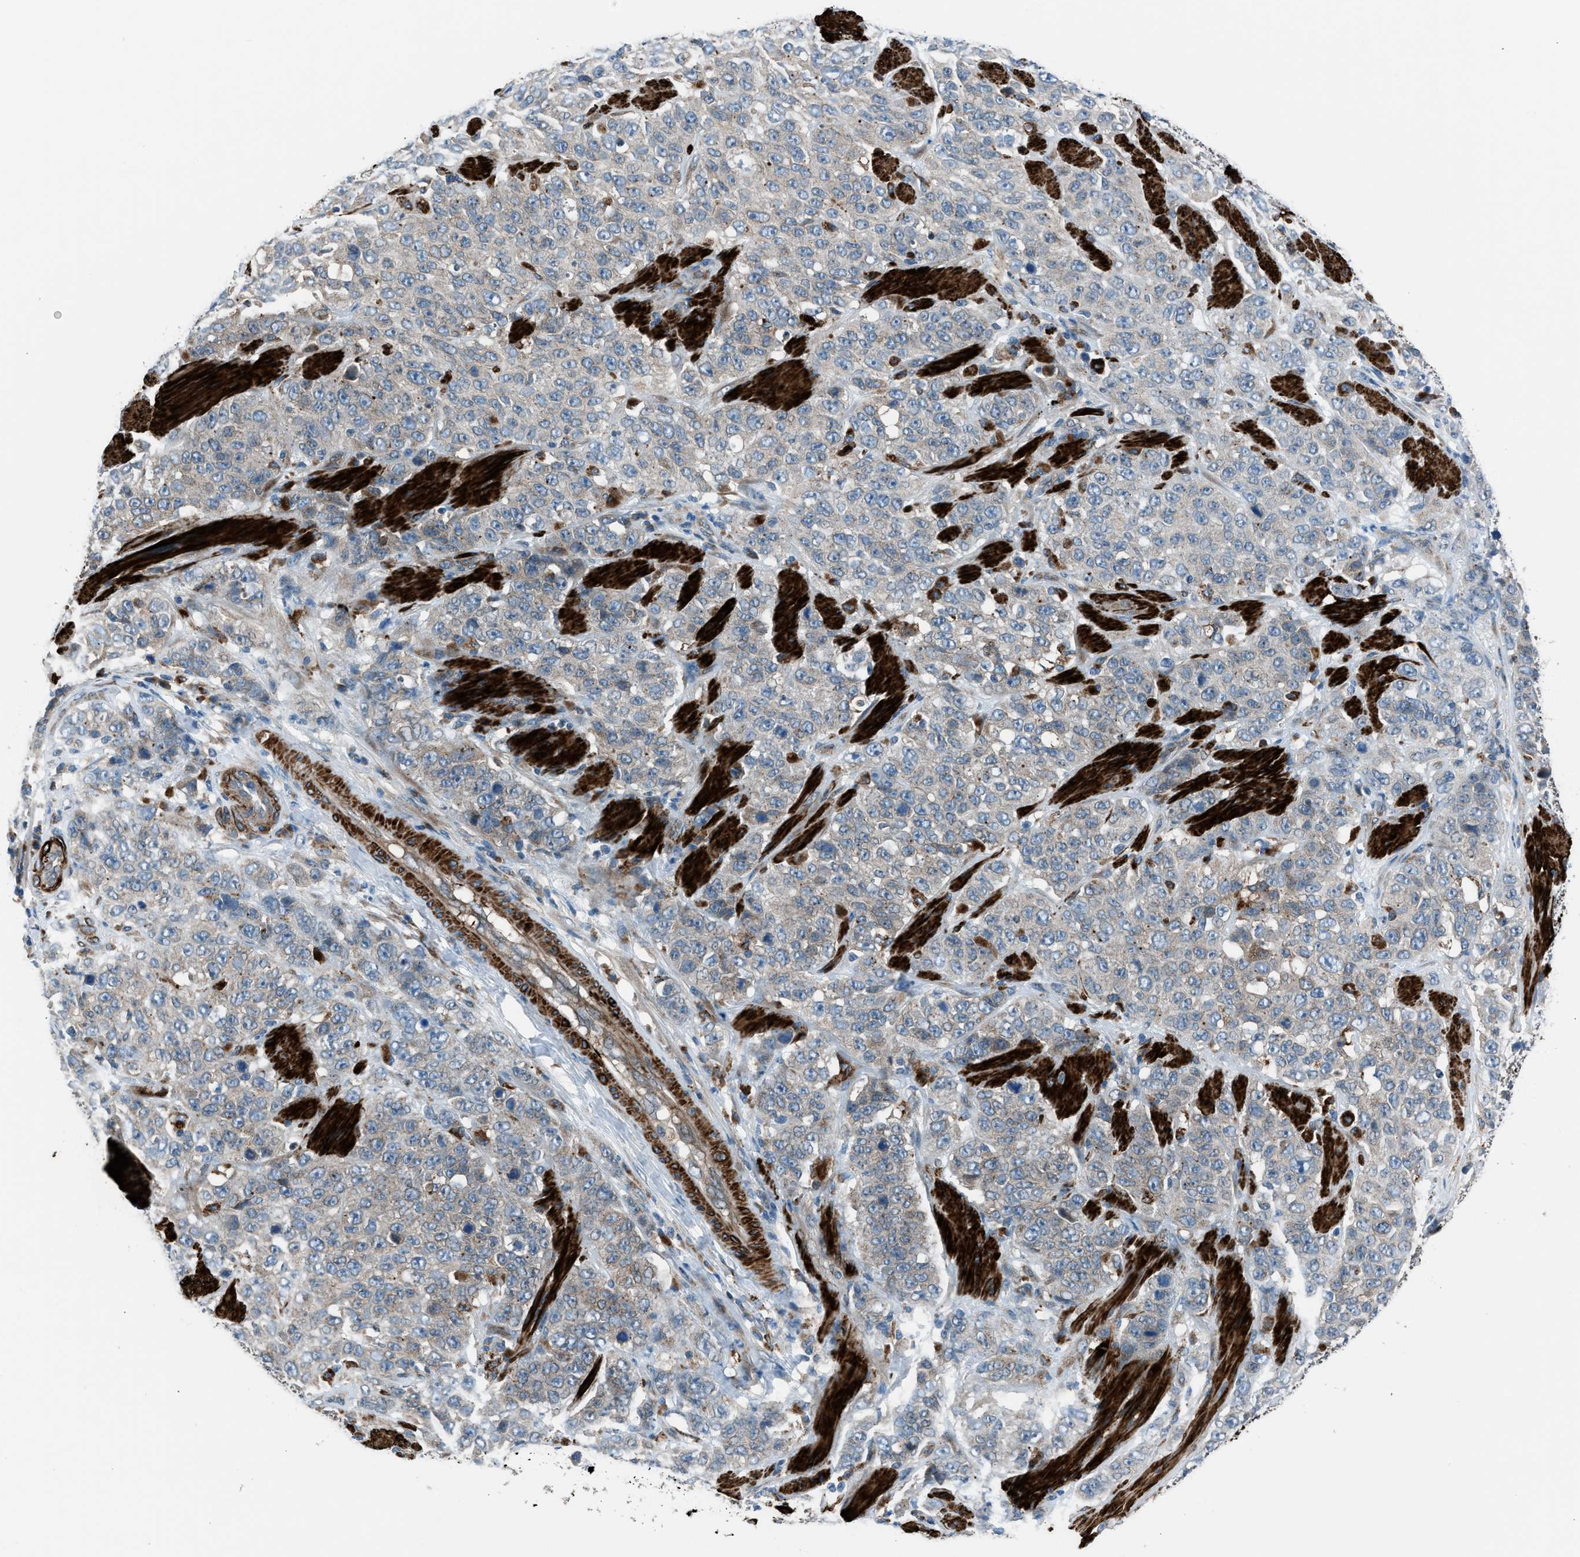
{"staining": {"intensity": "weak", "quantity": "<25%", "location": "cytoplasmic/membranous"}, "tissue": "stomach cancer", "cell_type": "Tumor cells", "image_type": "cancer", "snomed": [{"axis": "morphology", "description": "Adenocarcinoma, NOS"}, {"axis": "topography", "description": "Stomach"}], "caption": "The IHC micrograph has no significant positivity in tumor cells of adenocarcinoma (stomach) tissue. Brightfield microscopy of immunohistochemistry (IHC) stained with DAB (brown) and hematoxylin (blue), captured at high magnification.", "gene": "LMBR1", "patient": {"sex": "male", "age": 48}}